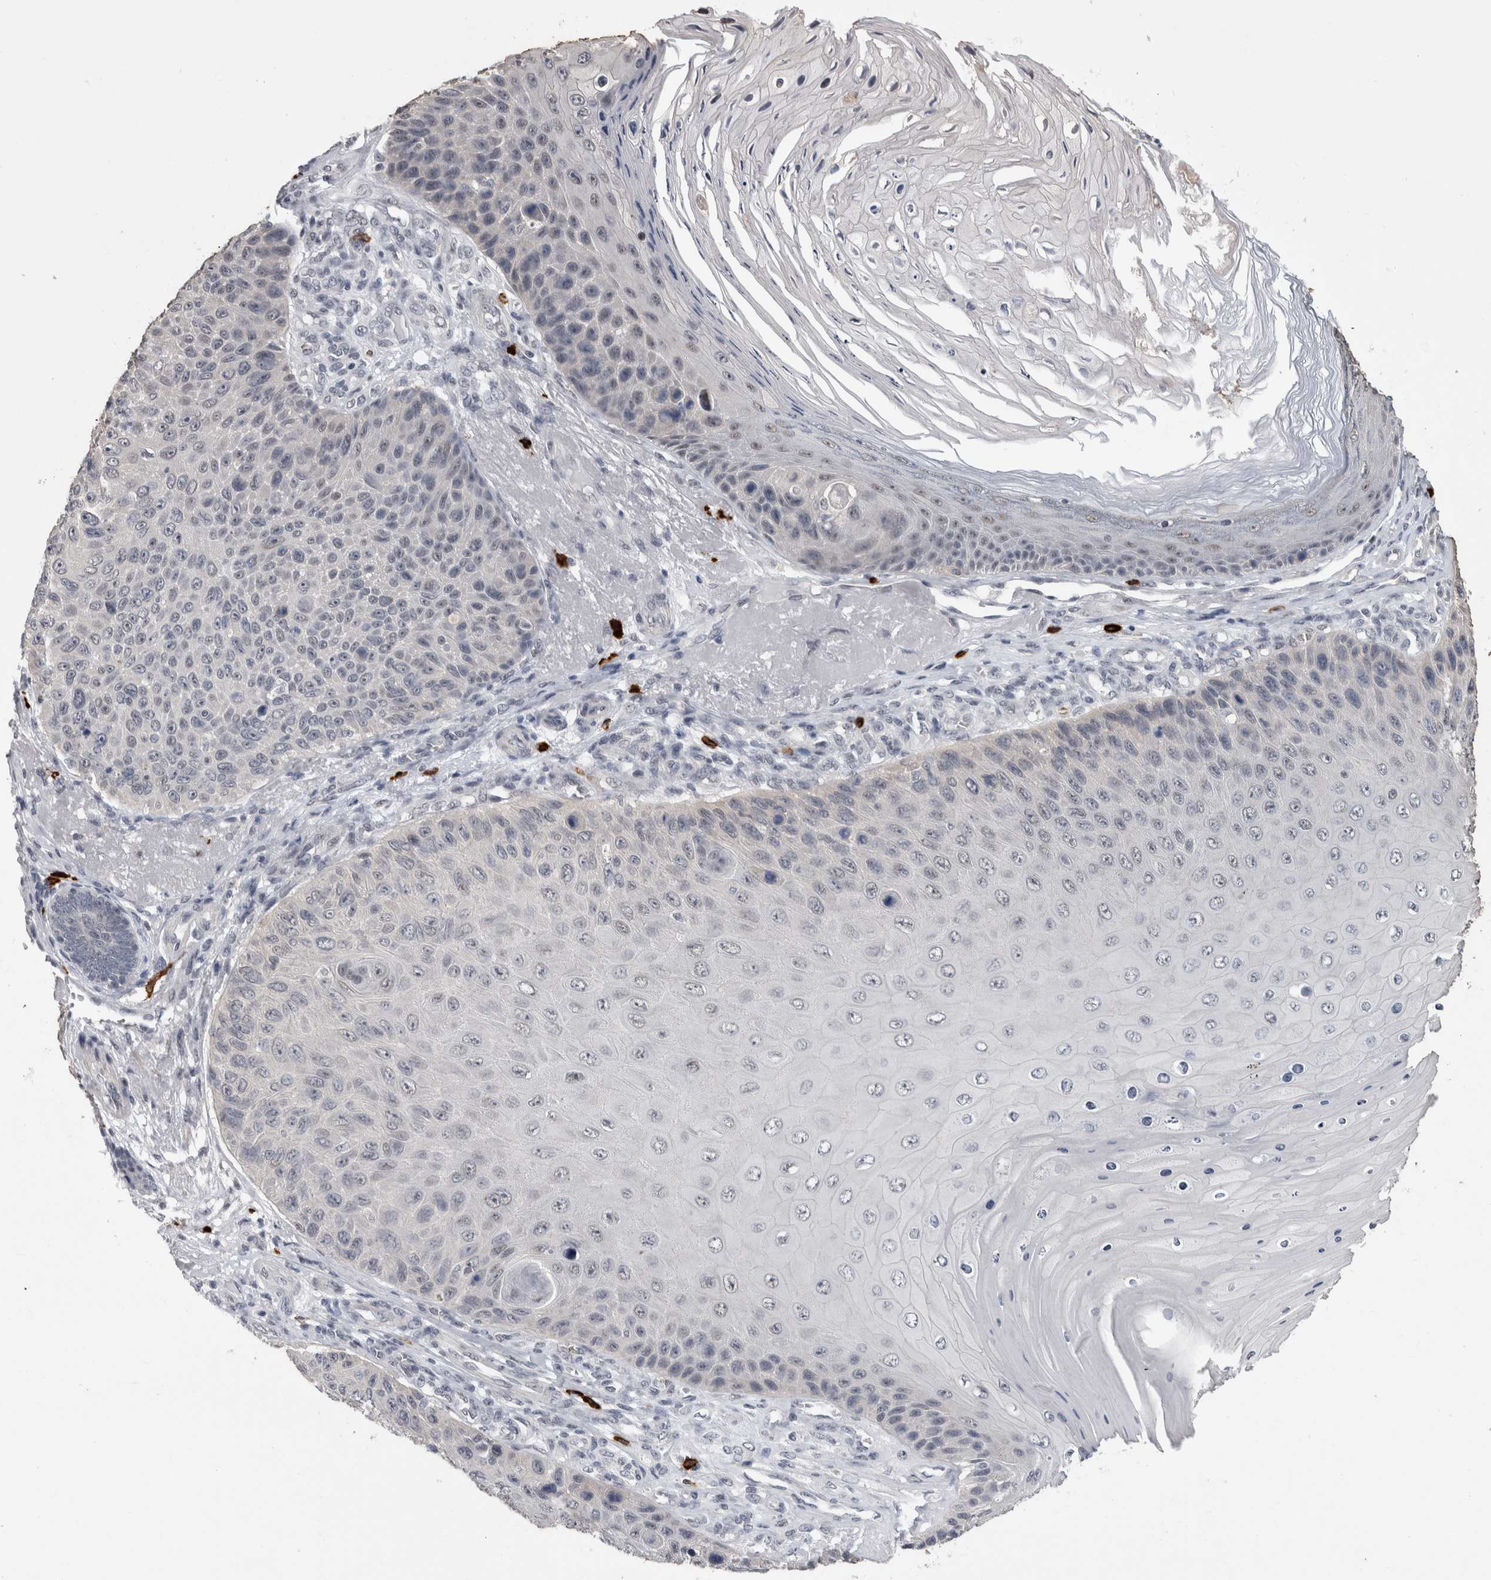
{"staining": {"intensity": "negative", "quantity": "none", "location": "none"}, "tissue": "skin cancer", "cell_type": "Tumor cells", "image_type": "cancer", "snomed": [{"axis": "morphology", "description": "Squamous cell carcinoma, NOS"}, {"axis": "topography", "description": "Skin"}], "caption": "High power microscopy photomicrograph of an immunohistochemistry (IHC) image of skin cancer, revealing no significant expression in tumor cells.", "gene": "PEBP4", "patient": {"sex": "female", "age": 88}}